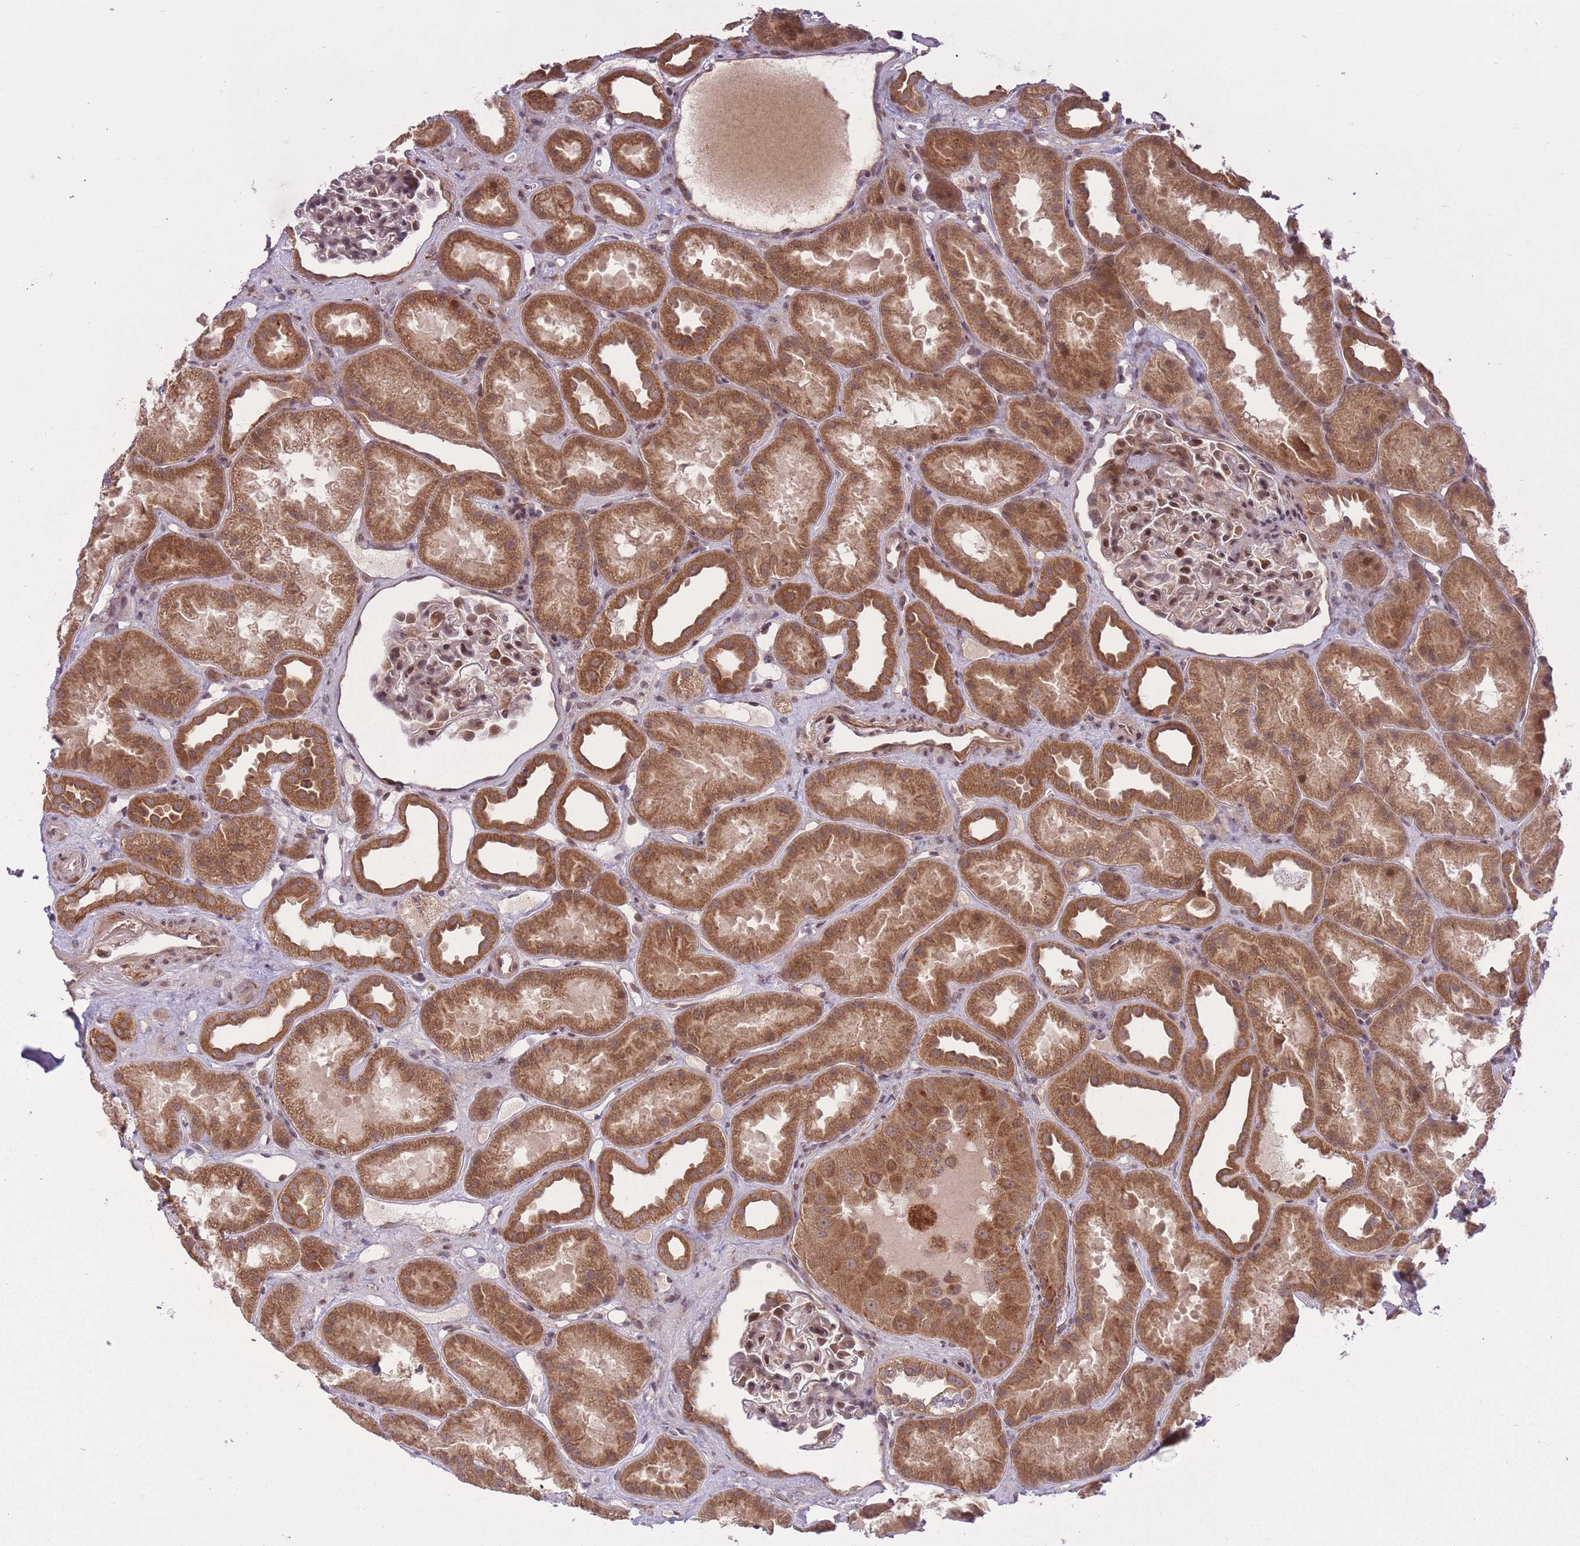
{"staining": {"intensity": "moderate", "quantity": "25%-75%", "location": "cytoplasmic/membranous,nuclear"}, "tissue": "kidney", "cell_type": "Cells in glomeruli", "image_type": "normal", "snomed": [{"axis": "morphology", "description": "Normal tissue, NOS"}, {"axis": "topography", "description": "Kidney"}], "caption": "Benign kidney reveals moderate cytoplasmic/membranous,nuclear expression in about 25%-75% of cells in glomeruli, visualized by immunohistochemistry. The staining is performed using DAB brown chromogen to label protein expression. The nuclei are counter-stained blue using hematoxylin.", "gene": "ZNF391", "patient": {"sex": "male", "age": 61}}